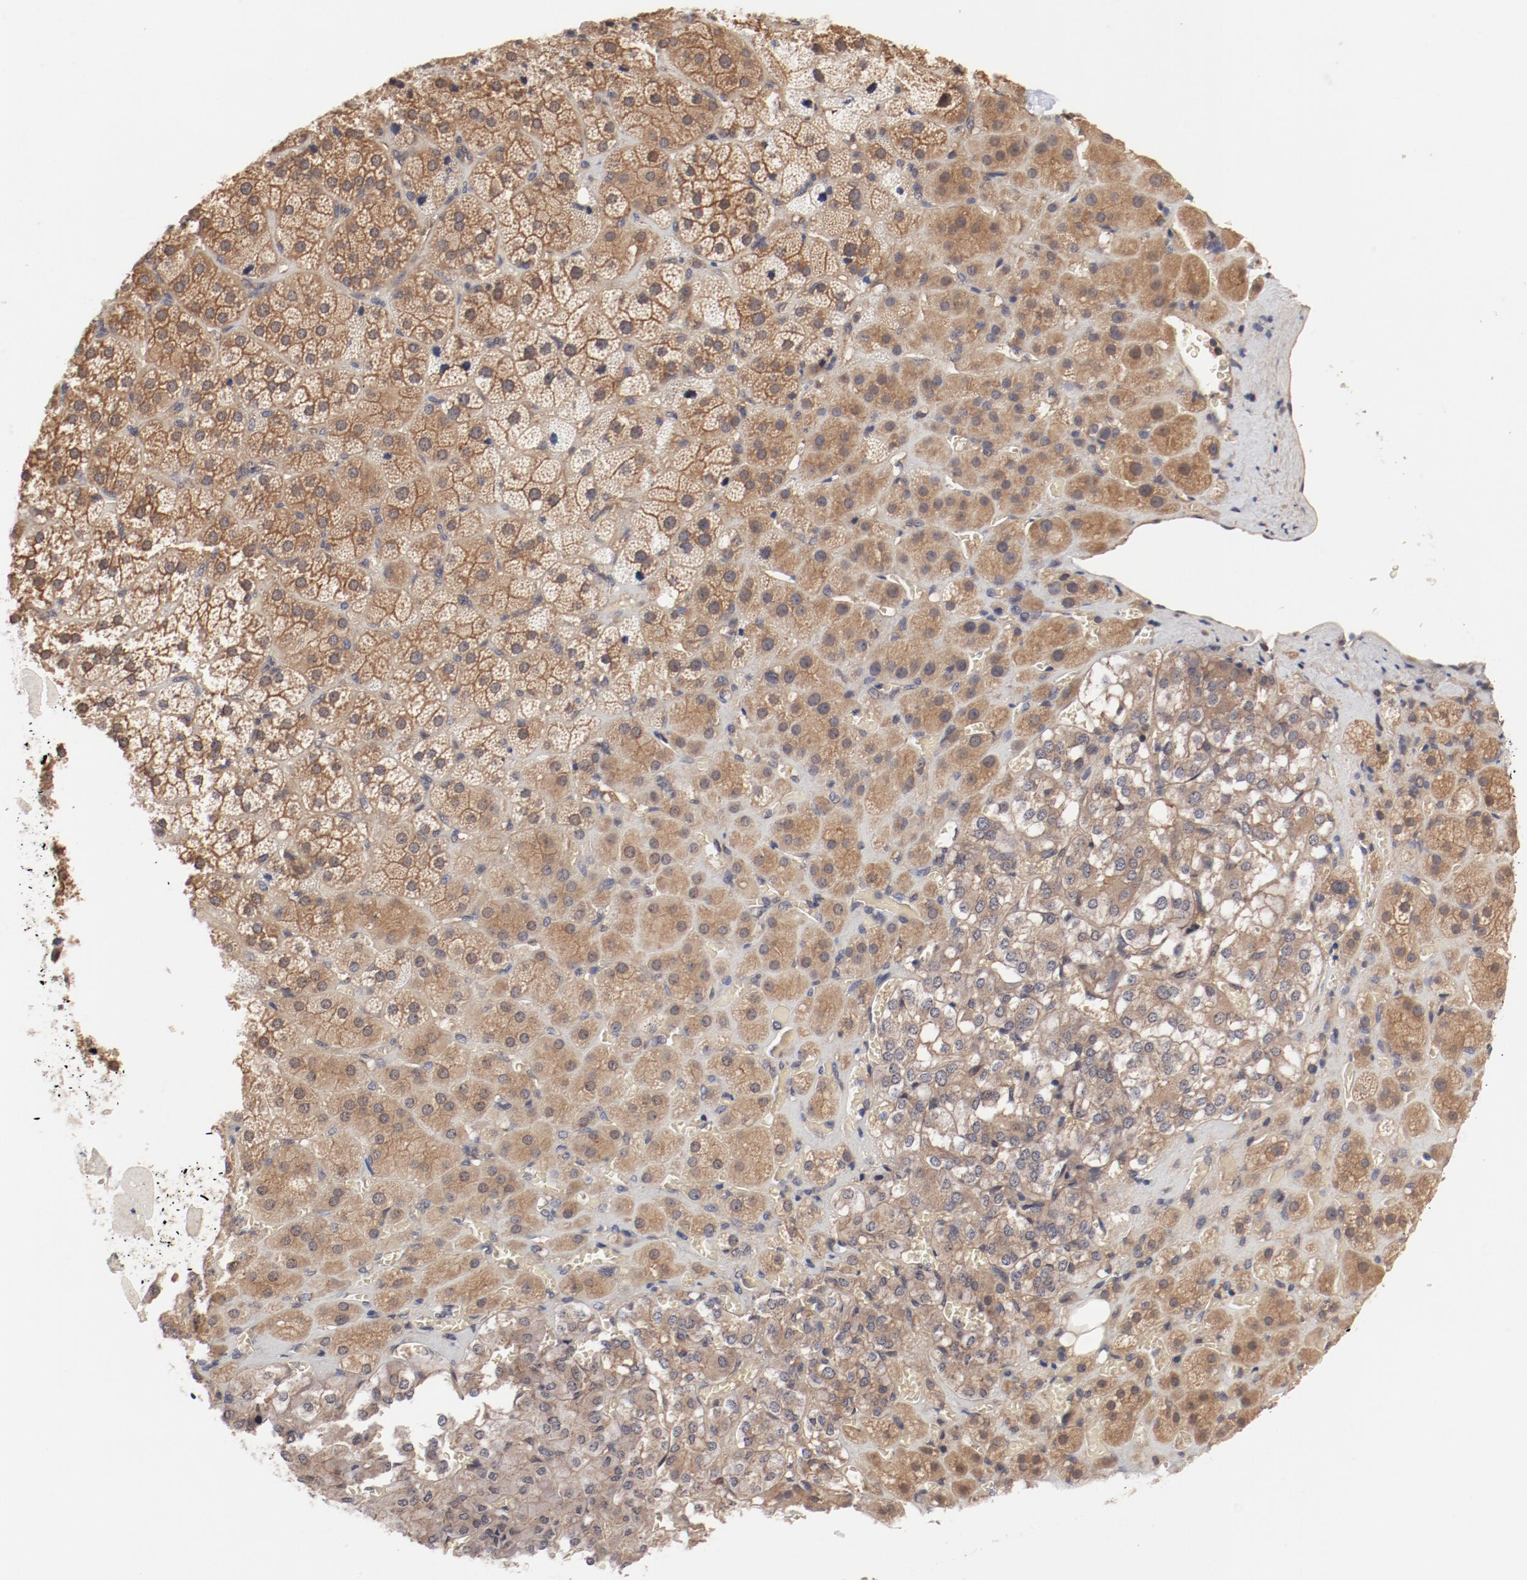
{"staining": {"intensity": "moderate", "quantity": "25%-75%", "location": "cytoplasmic/membranous"}, "tissue": "adrenal gland", "cell_type": "Glandular cells", "image_type": "normal", "snomed": [{"axis": "morphology", "description": "Normal tissue, NOS"}, {"axis": "topography", "description": "Adrenal gland"}], "caption": "This is a micrograph of IHC staining of benign adrenal gland, which shows moderate positivity in the cytoplasmic/membranous of glandular cells.", "gene": "PITPNM2", "patient": {"sex": "female", "age": 71}}